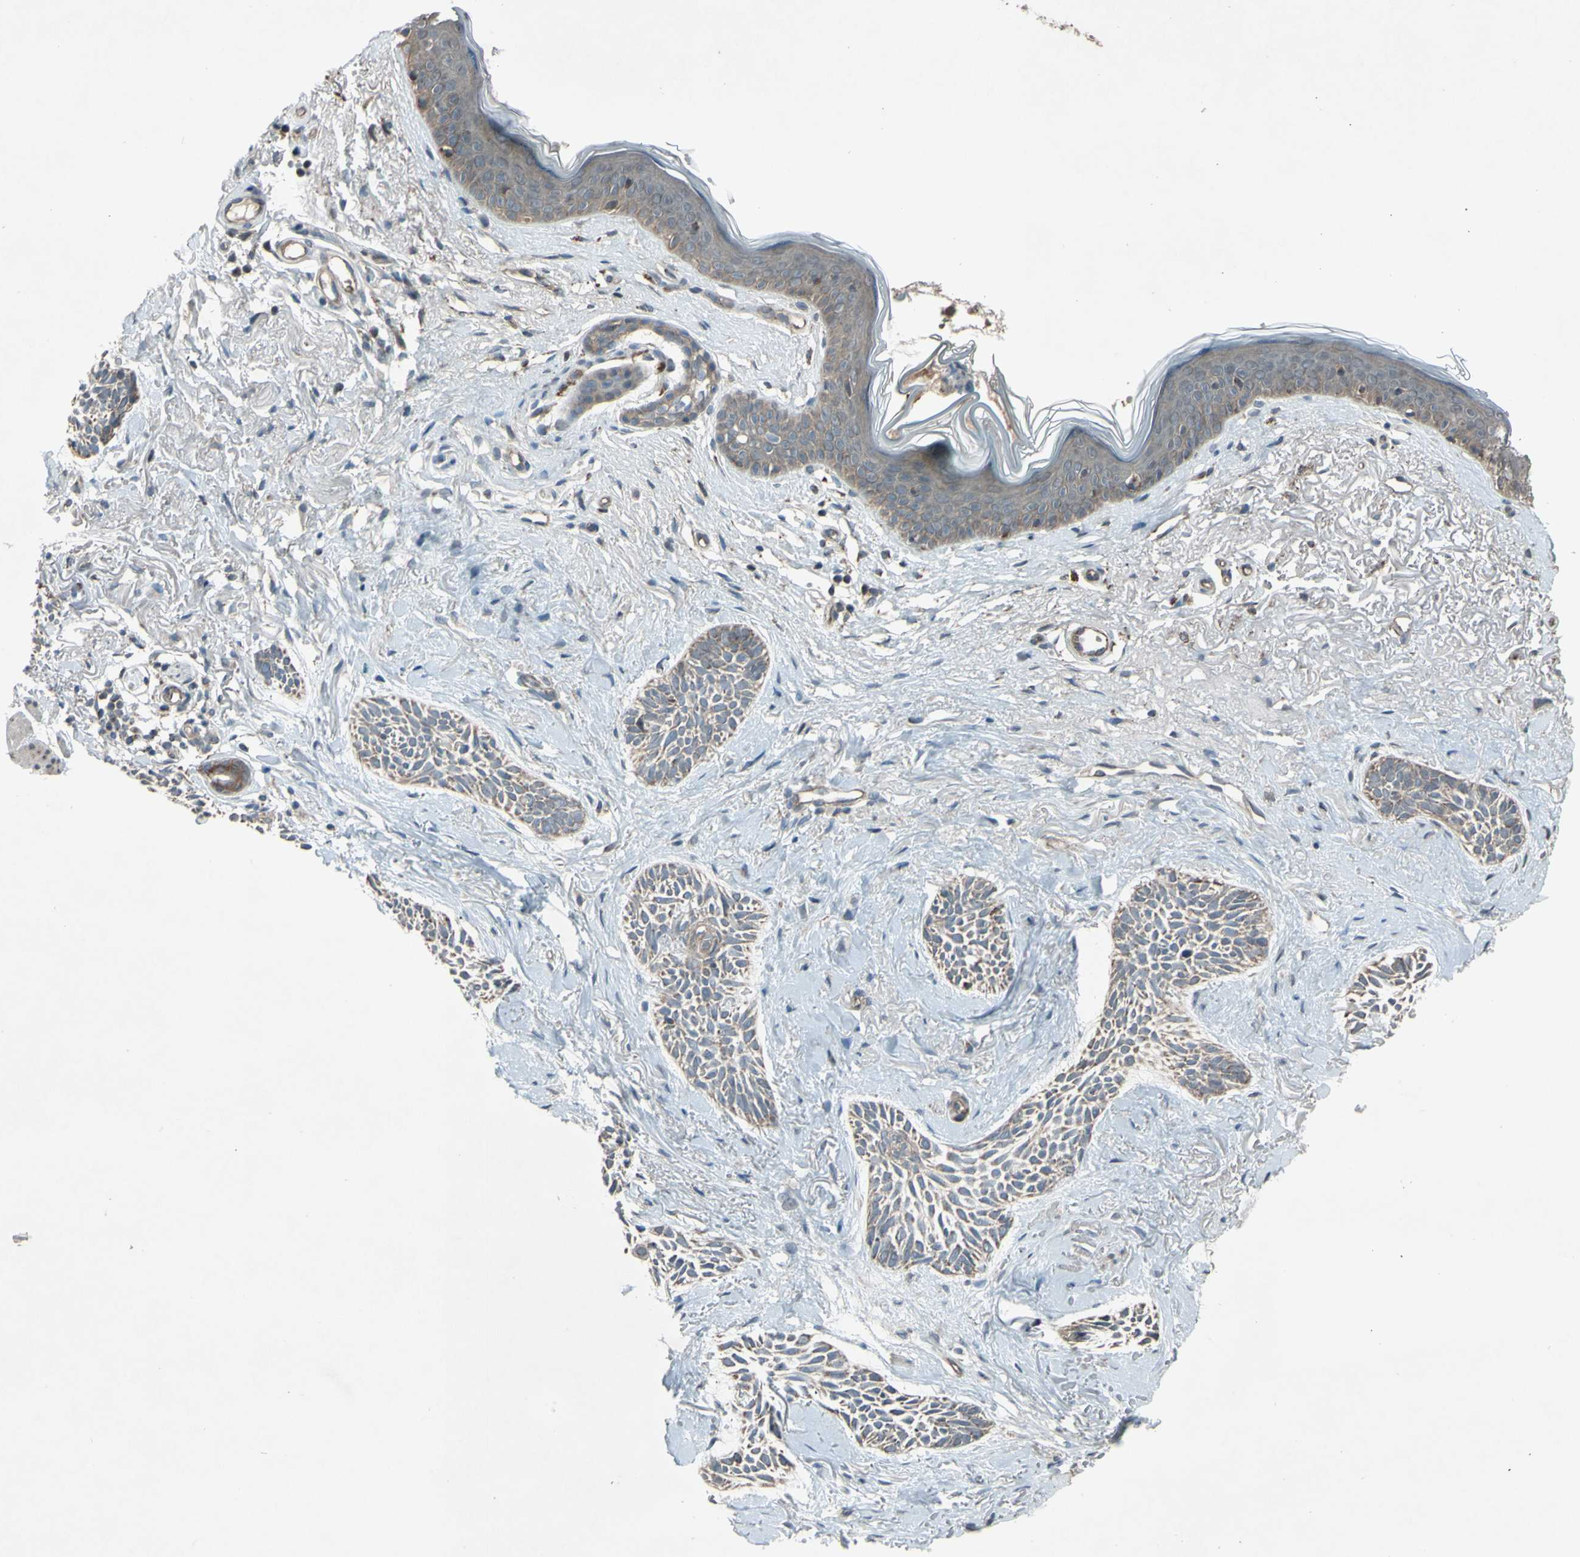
{"staining": {"intensity": "moderate", "quantity": "<25%", "location": "cytoplasmic/membranous"}, "tissue": "skin cancer", "cell_type": "Tumor cells", "image_type": "cancer", "snomed": [{"axis": "morphology", "description": "Normal tissue, NOS"}, {"axis": "morphology", "description": "Basal cell carcinoma"}, {"axis": "topography", "description": "Skin"}], "caption": "DAB immunohistochemical staining of human skin basal cell carcinoma exhibits moderate cytoplasmic/membranous protein expression in approximately <25% of tumor cells. (brown staining indicates protein expression, while blue staining denotes nuclei).", "gene": "ACOT8", "patient": {"sex": "female", "age": 84}}